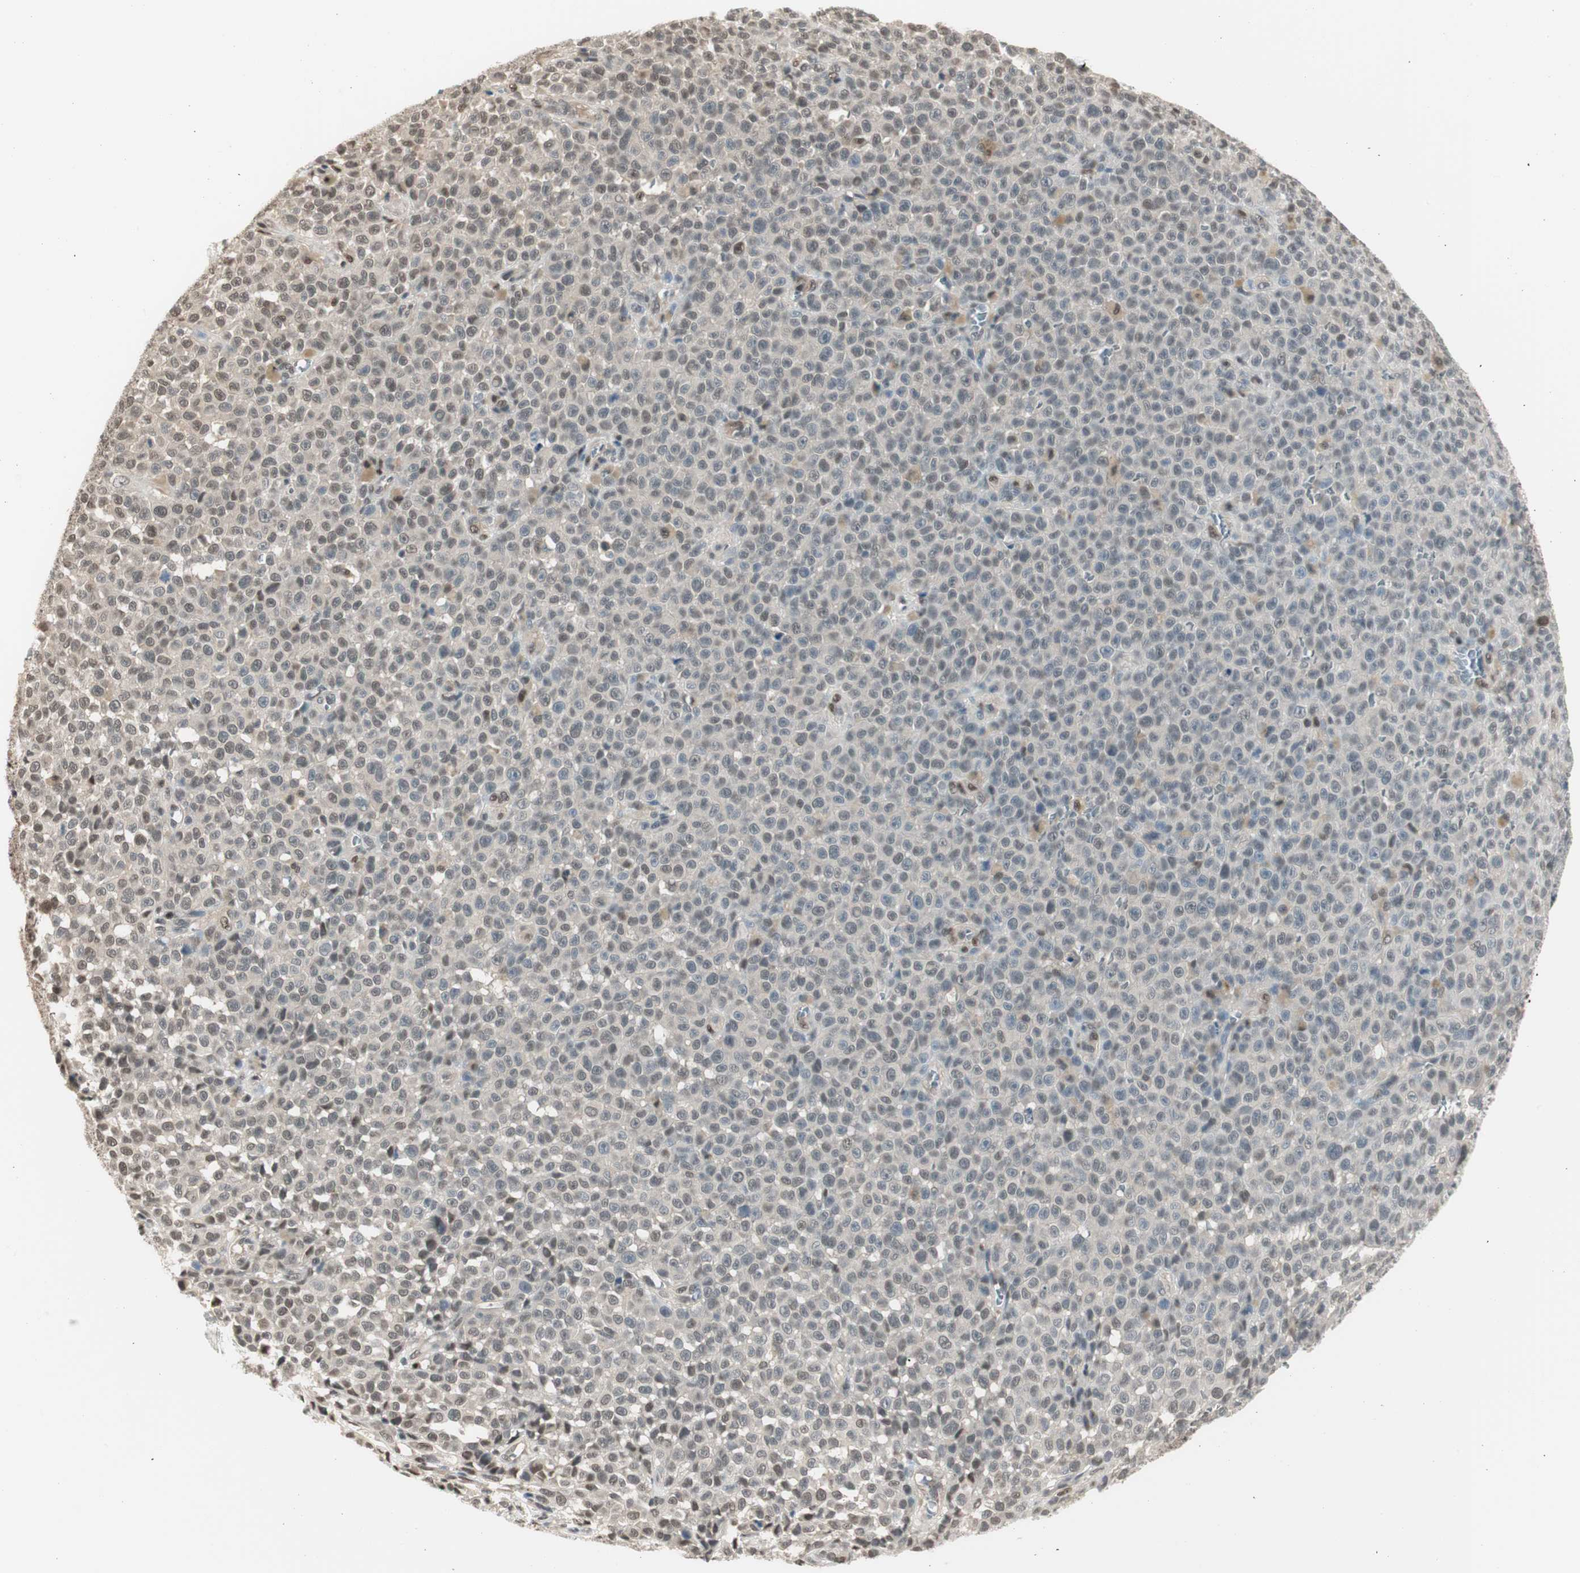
{"staining": {"intensity": "weak", "quantity": "25%-75%", "location": "nuclear"}, "tissue": "melanoma", "cell_type": "Tumor cells", "image_type": "cancer", "snomed": [{"axis": "morphology", "description": "Malignant melanoma, NOS"}, {"axis": "topography", "description": "Skin"}], "caption": "Immunohistochemical staining of malignant melanoma shows low levels of weak nuclear expression in about 25%-75% of tumor cells.", "gene": "LONP2", "patient": {"sex": "female", "age": 82}}